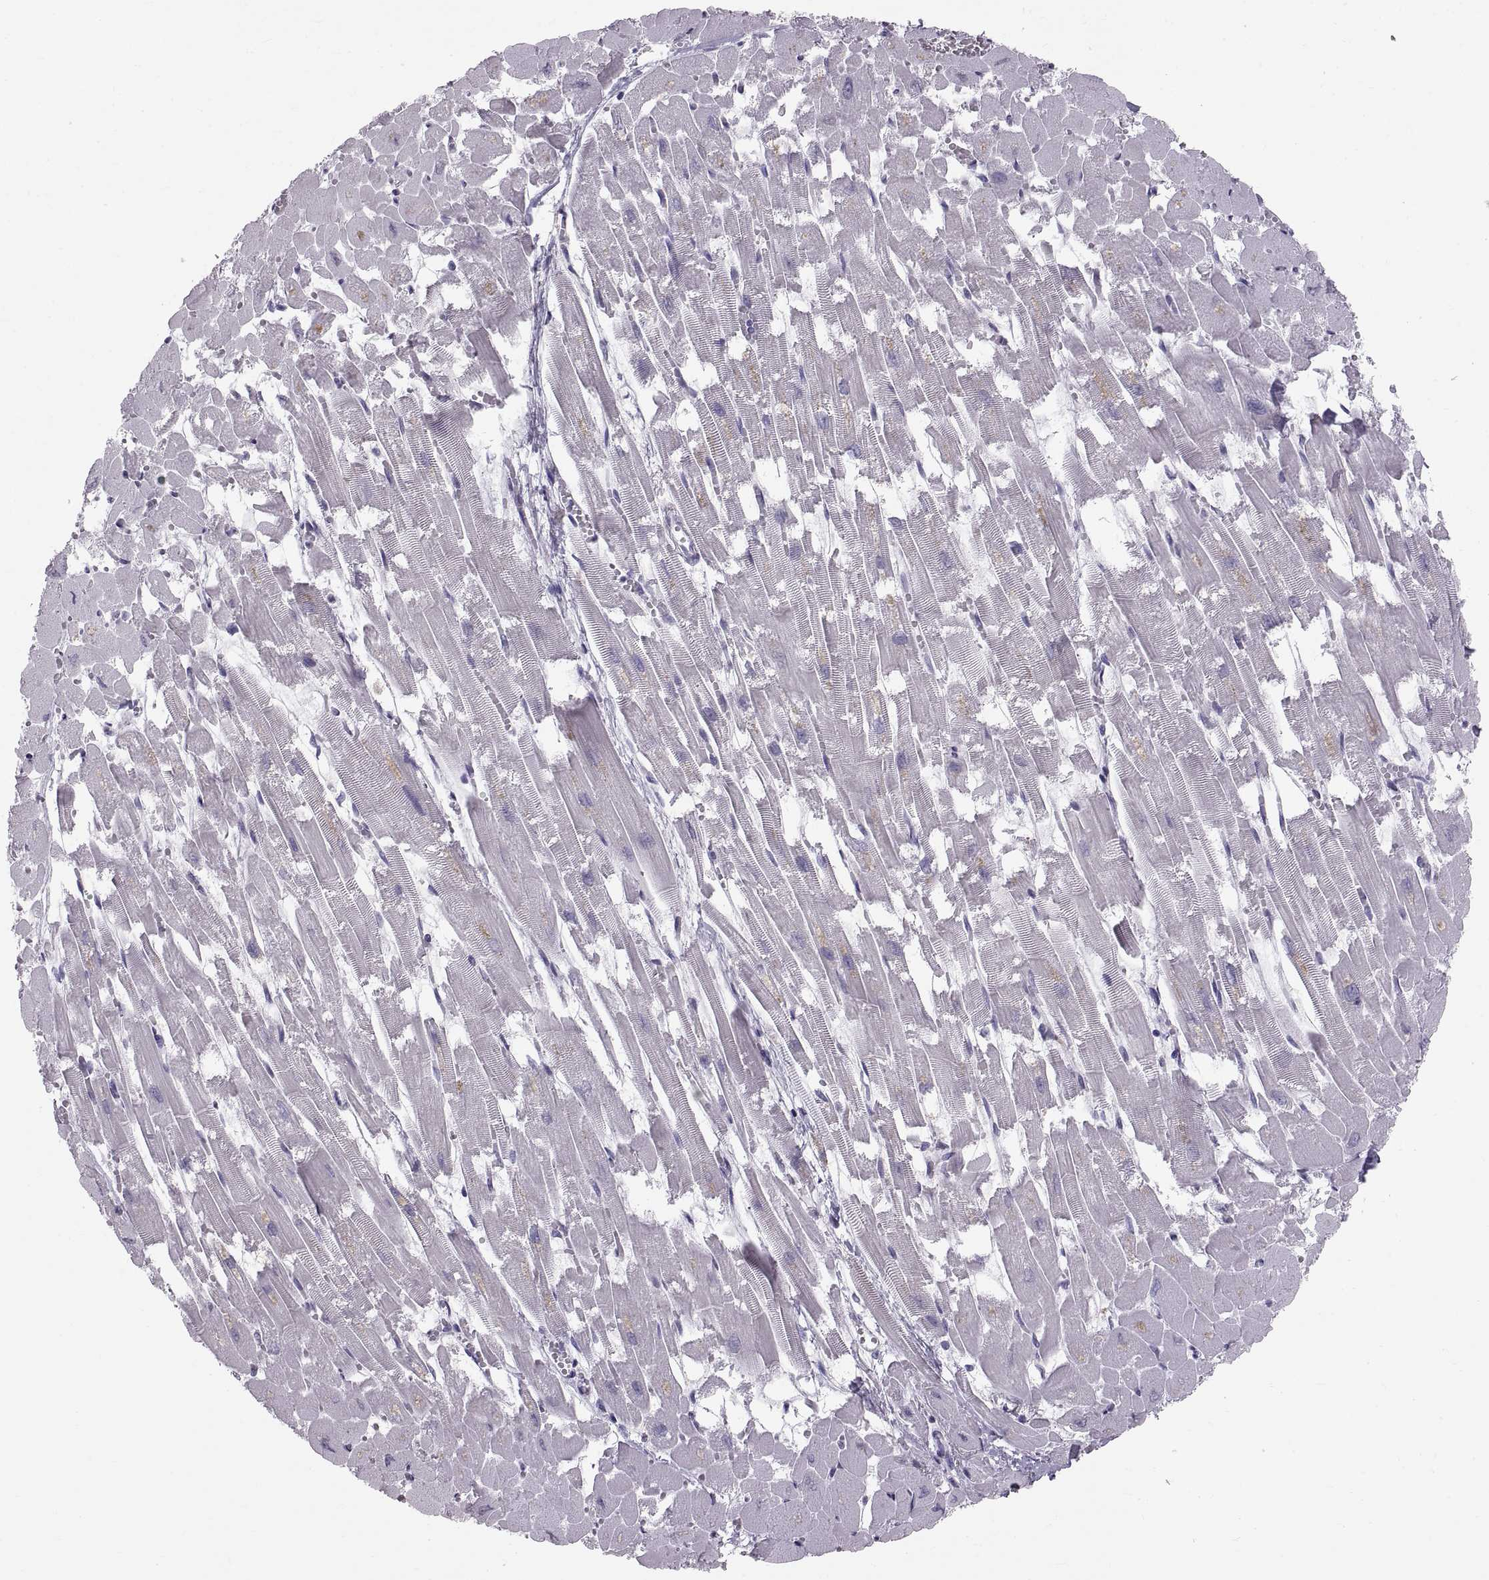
{"staining": {"intensity": "negative", "quantity": "none", "location": "none"}, "tissue": "heart muscle", "cell_type": "Cardiomyocytes", "image_type": "normal", "snomed": [{"axis": "morphology", "description": "Normal tissue, NOS"}, {"axis": "topography", "description": "Heart"}], "caption": "This is a histopathology image of immunohistochemistry staining of benign heart muscle, which shows no positivity in cardiomyocytes. (DAB immunohistochemistry (IHC), high magnification).", "gene": "SPACDR", "patient": {"sex": "female", "age": 52}}